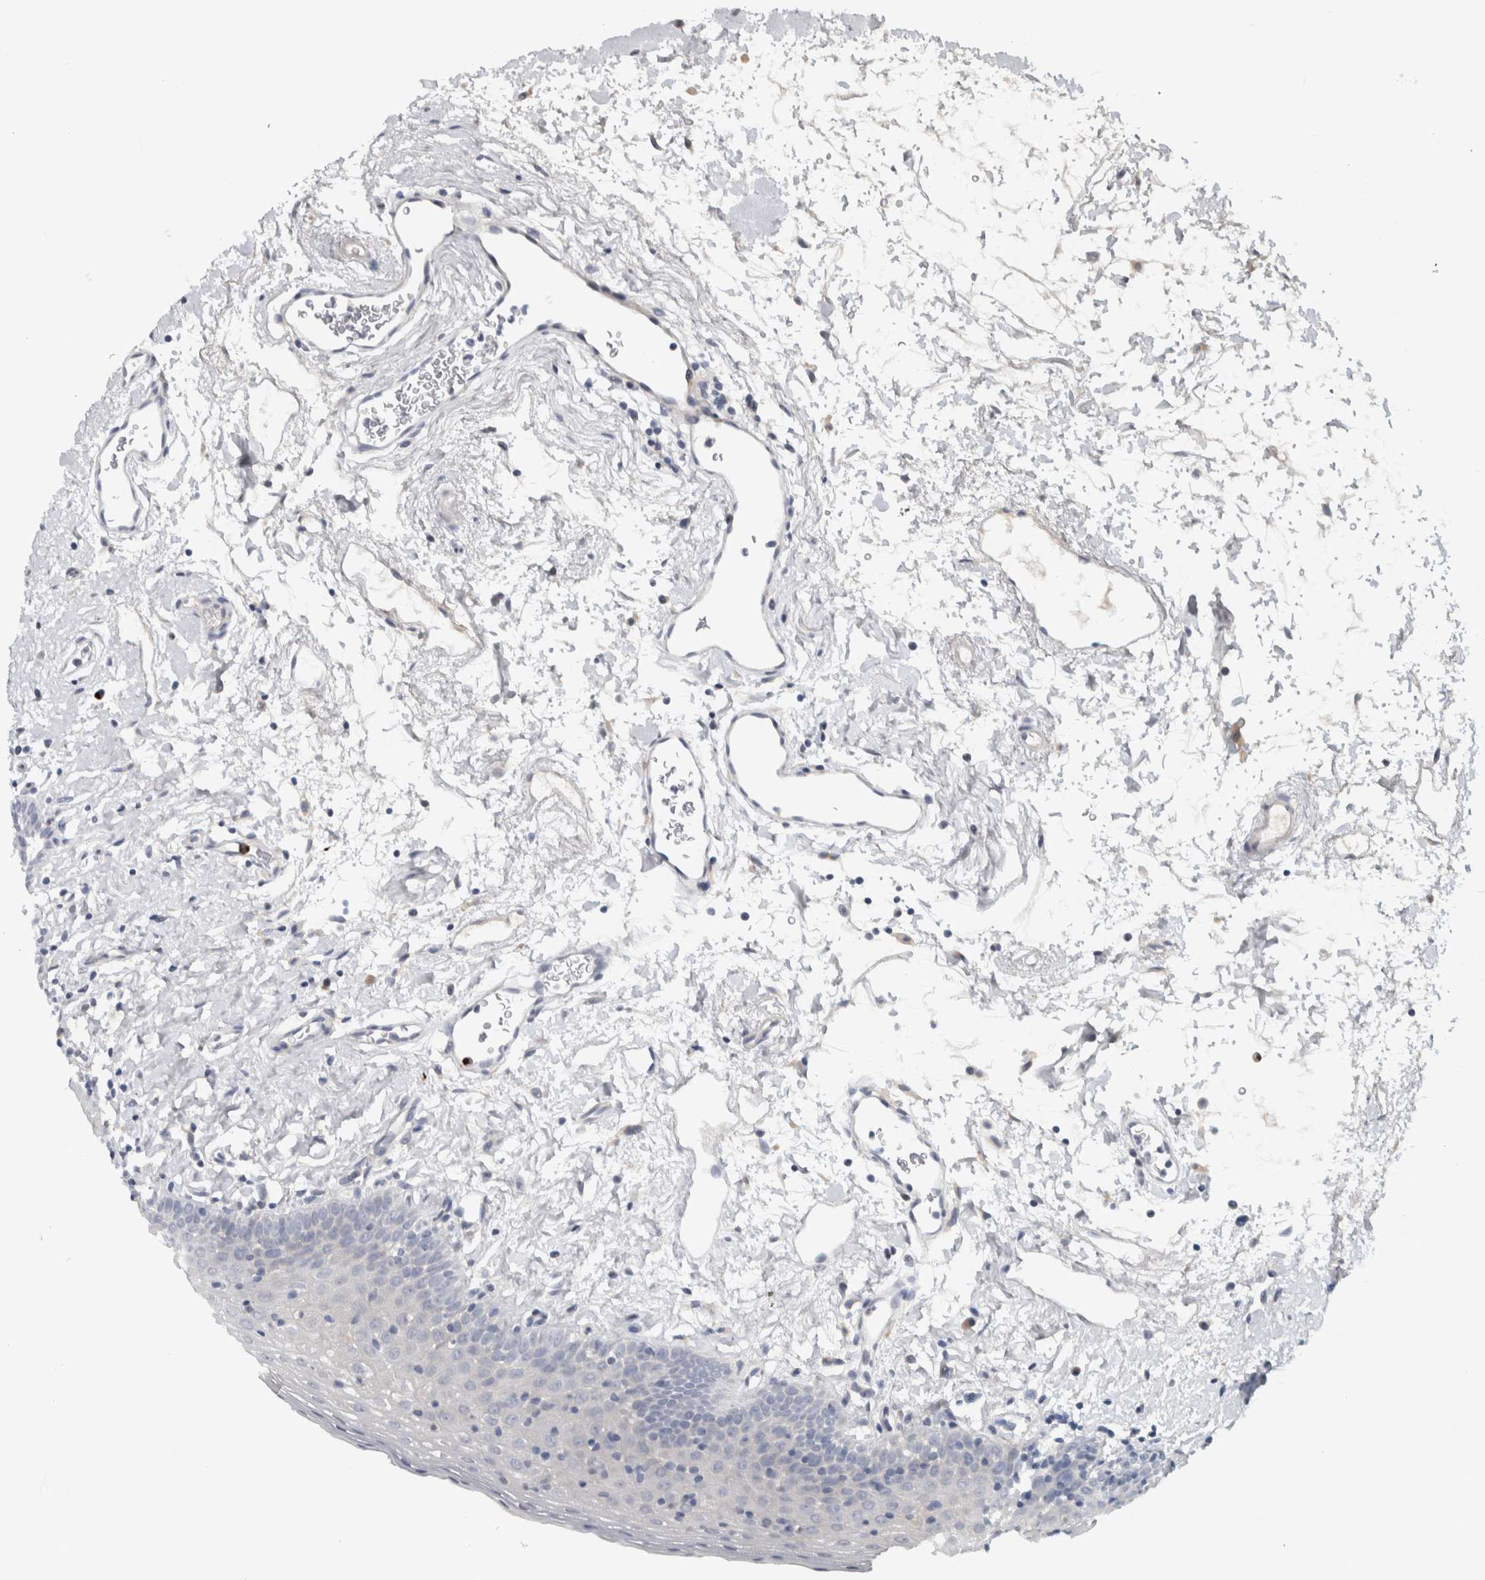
{"staining": {"intensity": "negative", "quantity": "none", "location": "none"}, "tissue": "oral mucosa", "cell_type": "Squamous epithelial cells", "image_type": "normal", "snomed": [{"axis": "morphology", "description": "Normal tissue, NOS"}, {"axis": "topography", "description": "Oral tissue"}], "caption": "Immunohistochemistry (IHC) photomicrograph of unremarkable oral mucosa: human oral mucosa stained with DAB (3,3'-diaminobenzidine) demonstrates no significant protein positivity in squamous epithelial cells.", "gene": "ADPRM", "patient": {"sex": "male", "age": 66}}